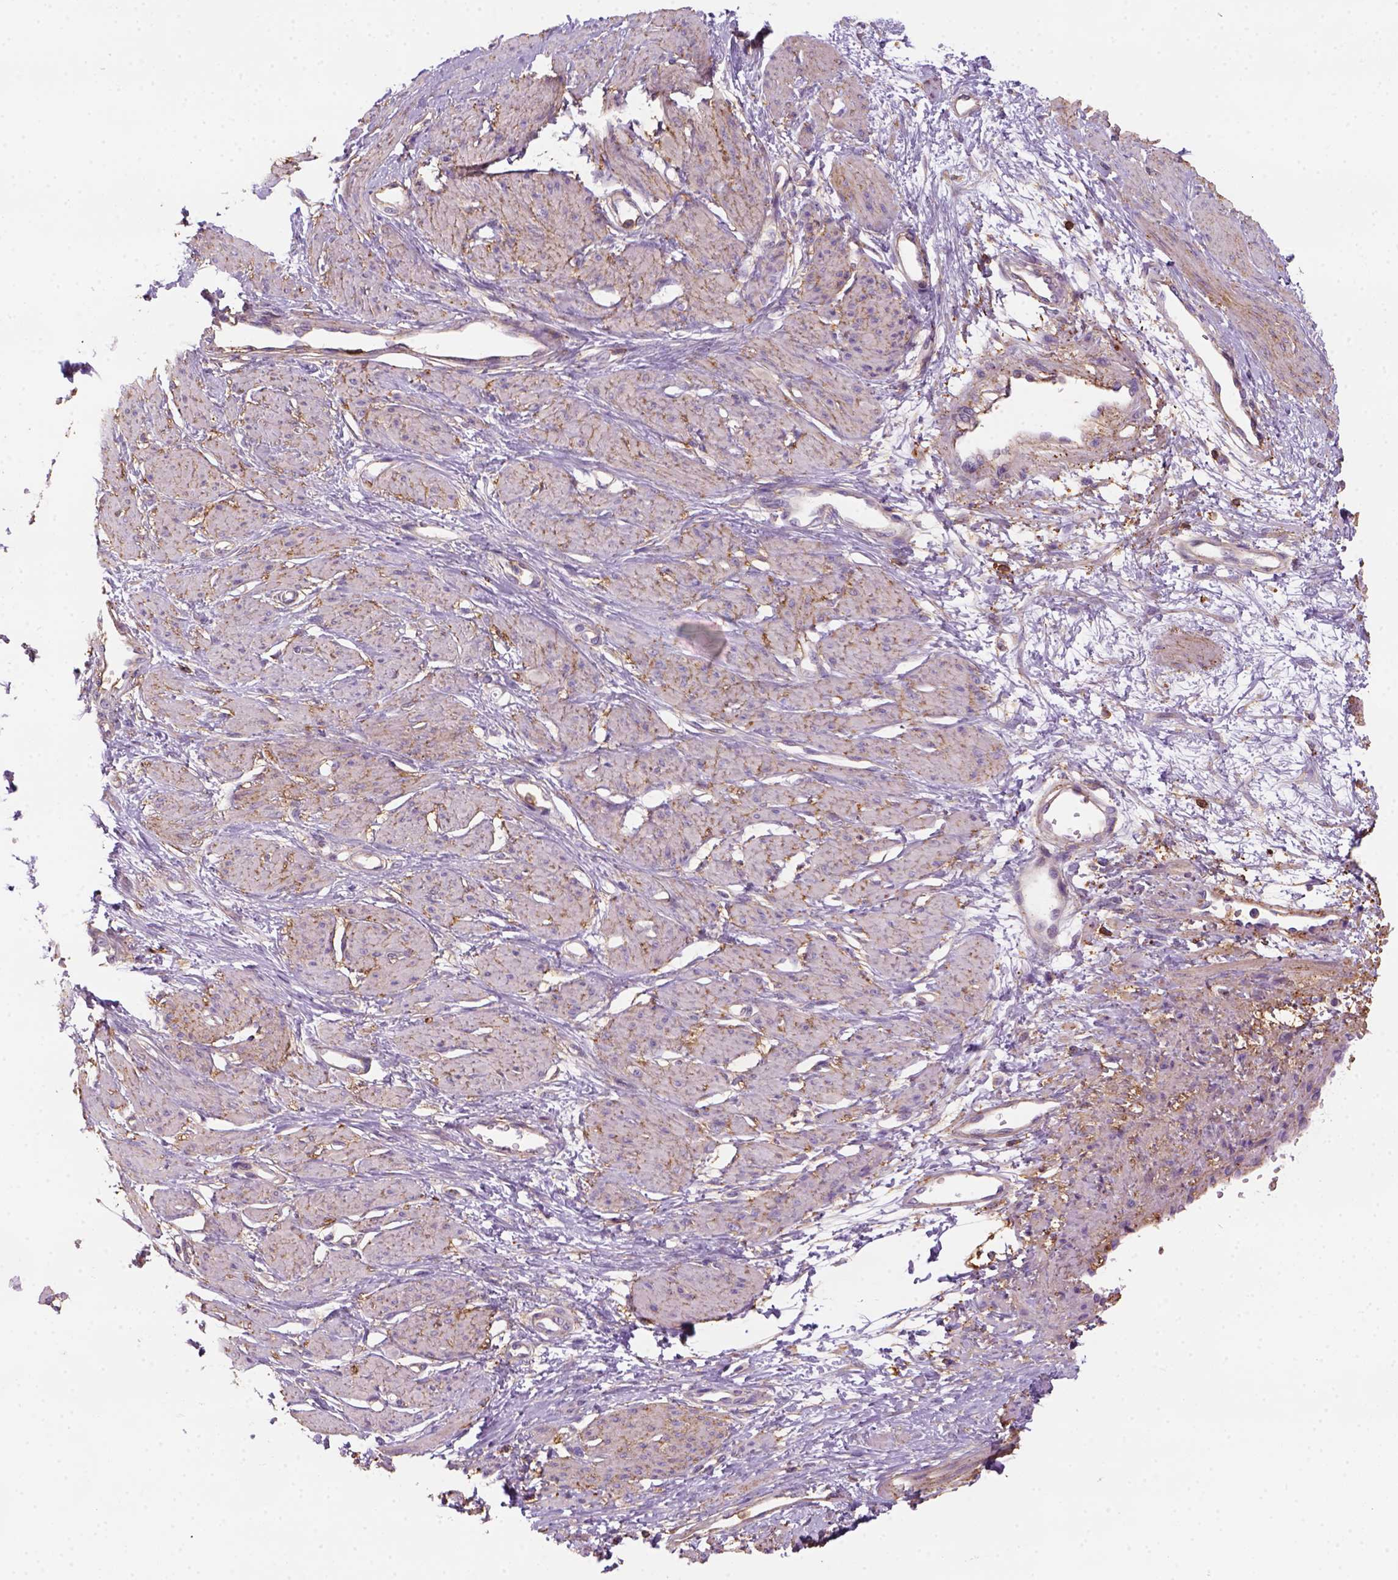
{"staining": {"intensity": "weak", "quantity": "25%-75%", "location": "cytoplasmic/membranous"}, "tissue": "smooth muscle", "cell_type": "Smooth muscle cells", "image_type": "normal", "snomed": [{"axis": "morphology", "description": "Normal tissue, NOS"}, {"axis": "topography", "description": "Smooth muscle"}, {"axis": "topography", "description": "Uterus"}], "caption": "Immunohistochemical staining of normal human smooth muscle reveals low levels of weak cytoplasmic/membranous positivity in approximately 25%-75% of smooth muscle cells. Ihc stains the protein in brown and the nuclei are stained blue.", "gene": "GPRC5D", "patient": {"sex": "female", "age": 39}}